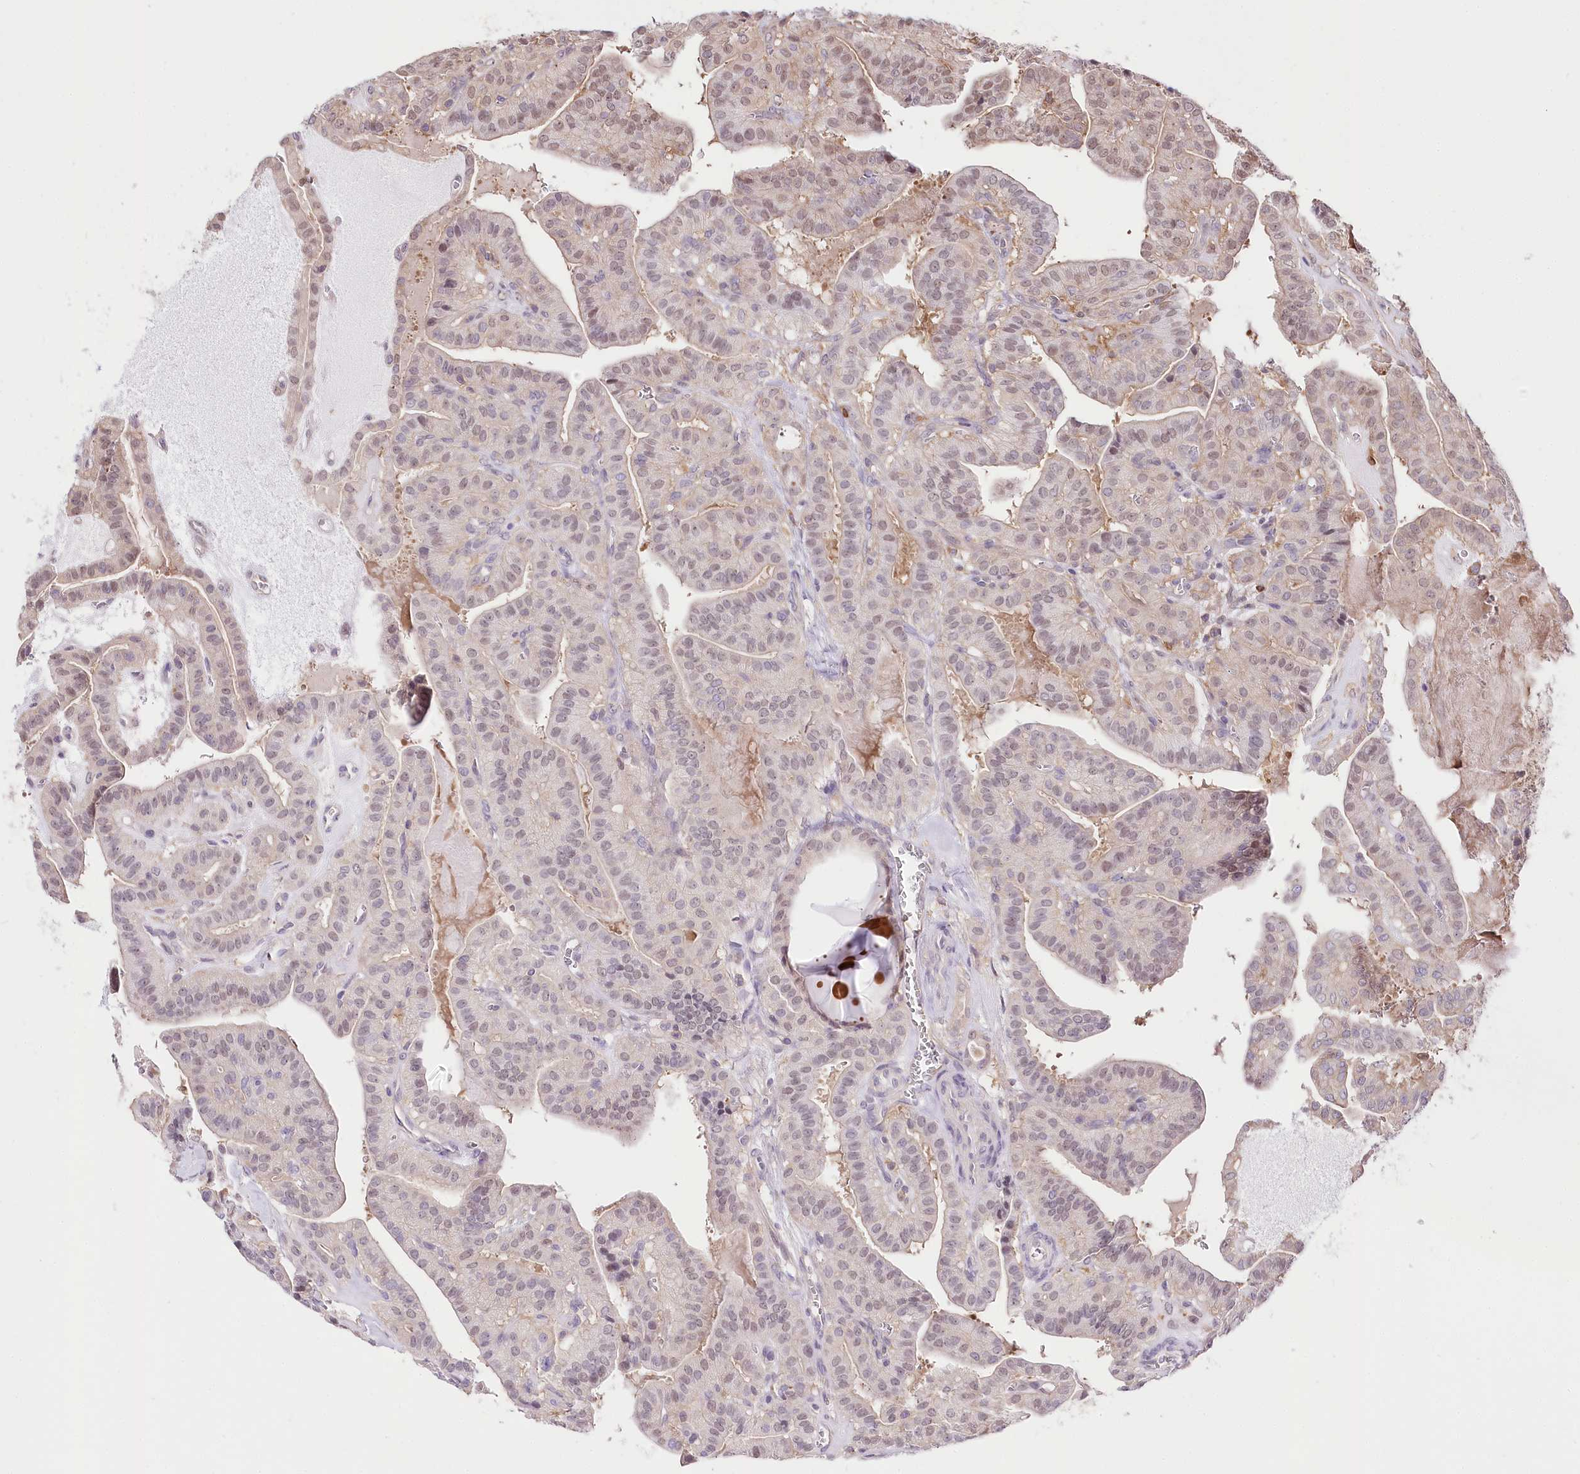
{"staining": {"intensity": "weak", "quantity": ">75%", "location": "nuclear"}, "tissue": "thyroid cancer", "cell_type": "Tumor cells", "image_type": "cancer", "snomed": [{"axis": "morphology", "description": "Papillary adenocarcinoma, NOS"}, {"axis": "topography", "description": "Thyroid gland"}], "caption": "A photomicrograph of human thyroid cancer (papillary adenocarcinoma) stained for a protein shows weak nuclear brown staining in tumor cells.", "gene": "UGP2", "patient": {"sex": "male", "age": 52}}